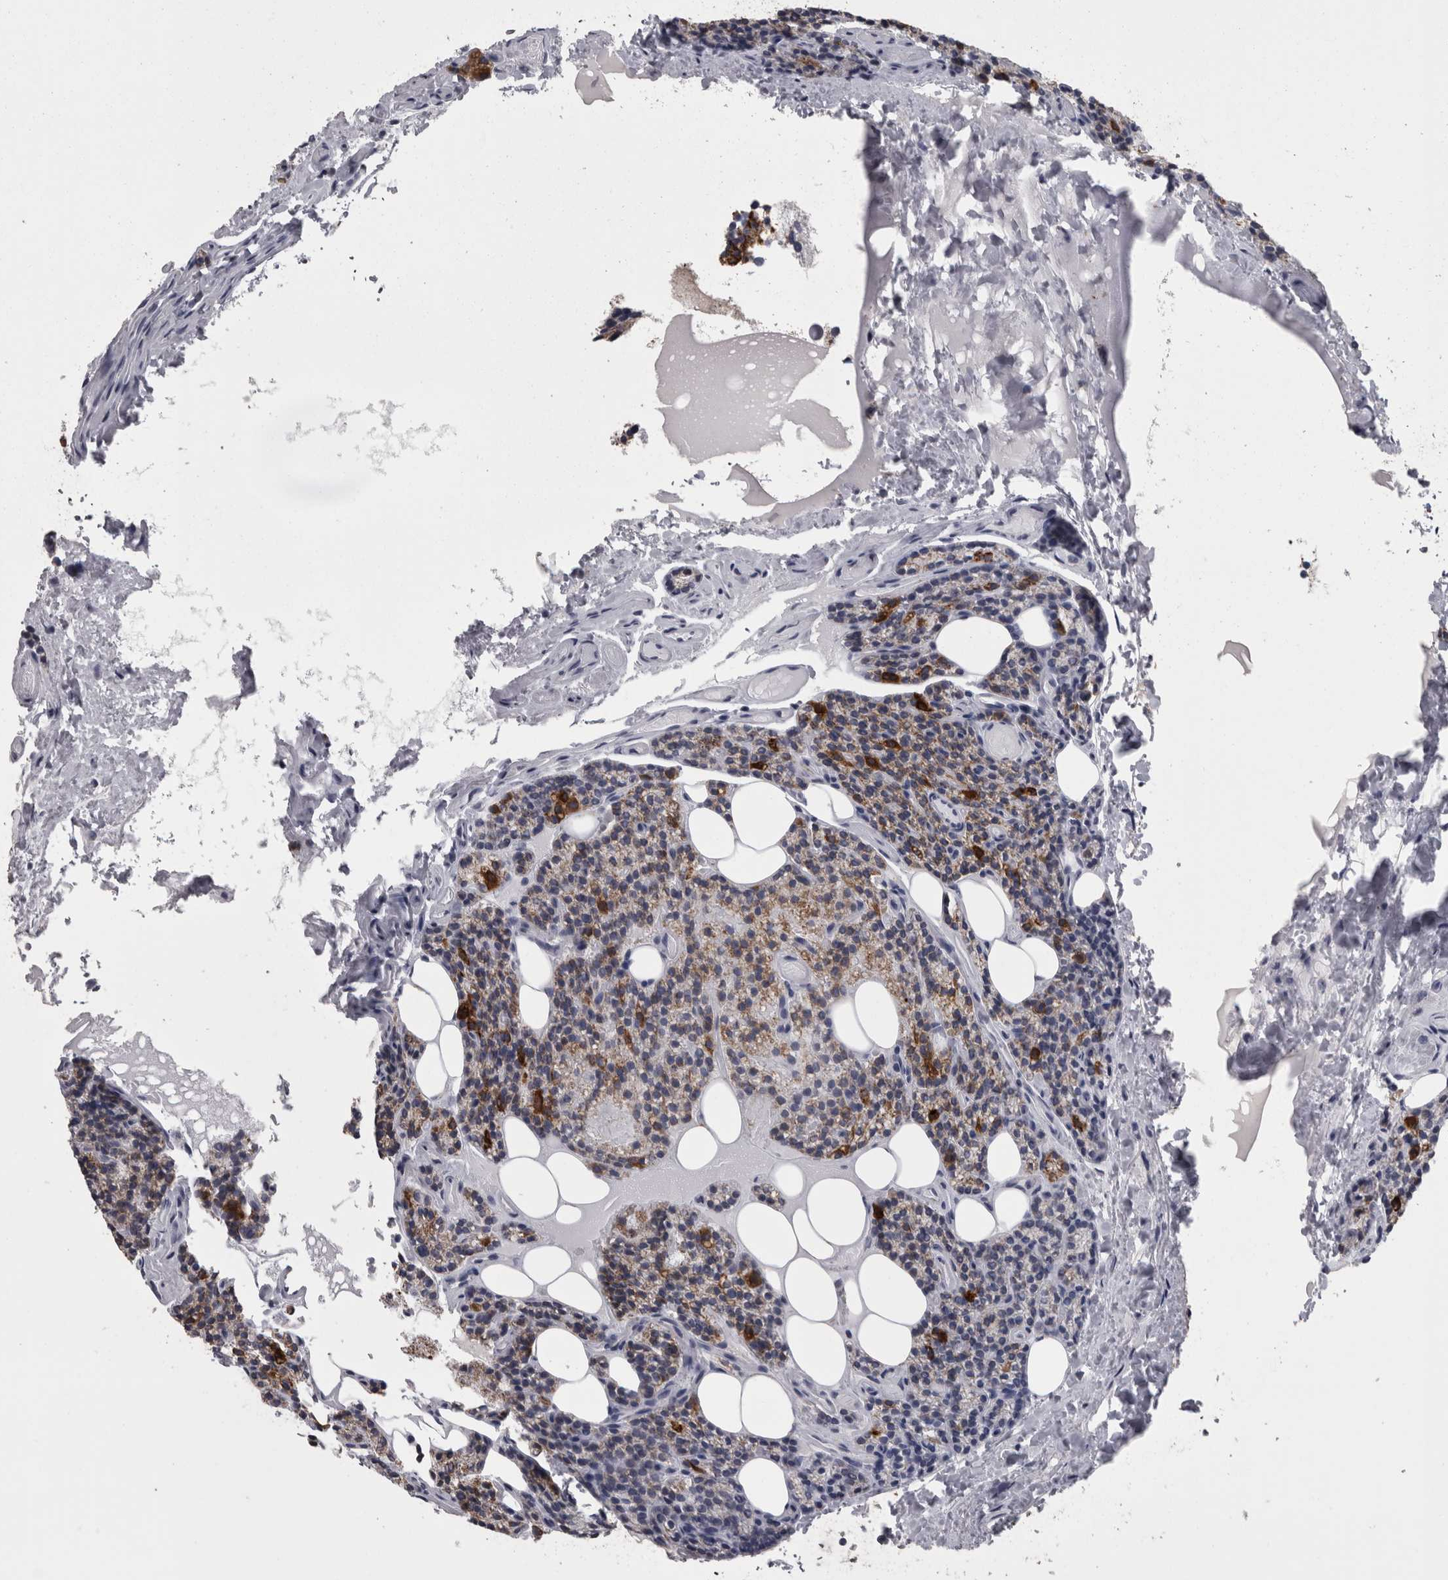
{"staining": {"intensity": "strong", "quantity": "25%-75%", "location": "cytoplasmic/membranous"}, "tissue": "parathyroid gland", "cell_type": "Glandular cells", "image_type": "normal", "snomed": [{"axis": "morphology", "description": "Normal tissue, NOS"}, {"axis": "topography", "description": "Parathyroid gland"}], "caption": "Protein expression analysis of unremarkable parathyroid gland displays strong cytoplasmic/membranous positivity in about 25%-75% of glandular cells.", "gene": "DBT", "patient": {"sex": "female", "age": 85}}